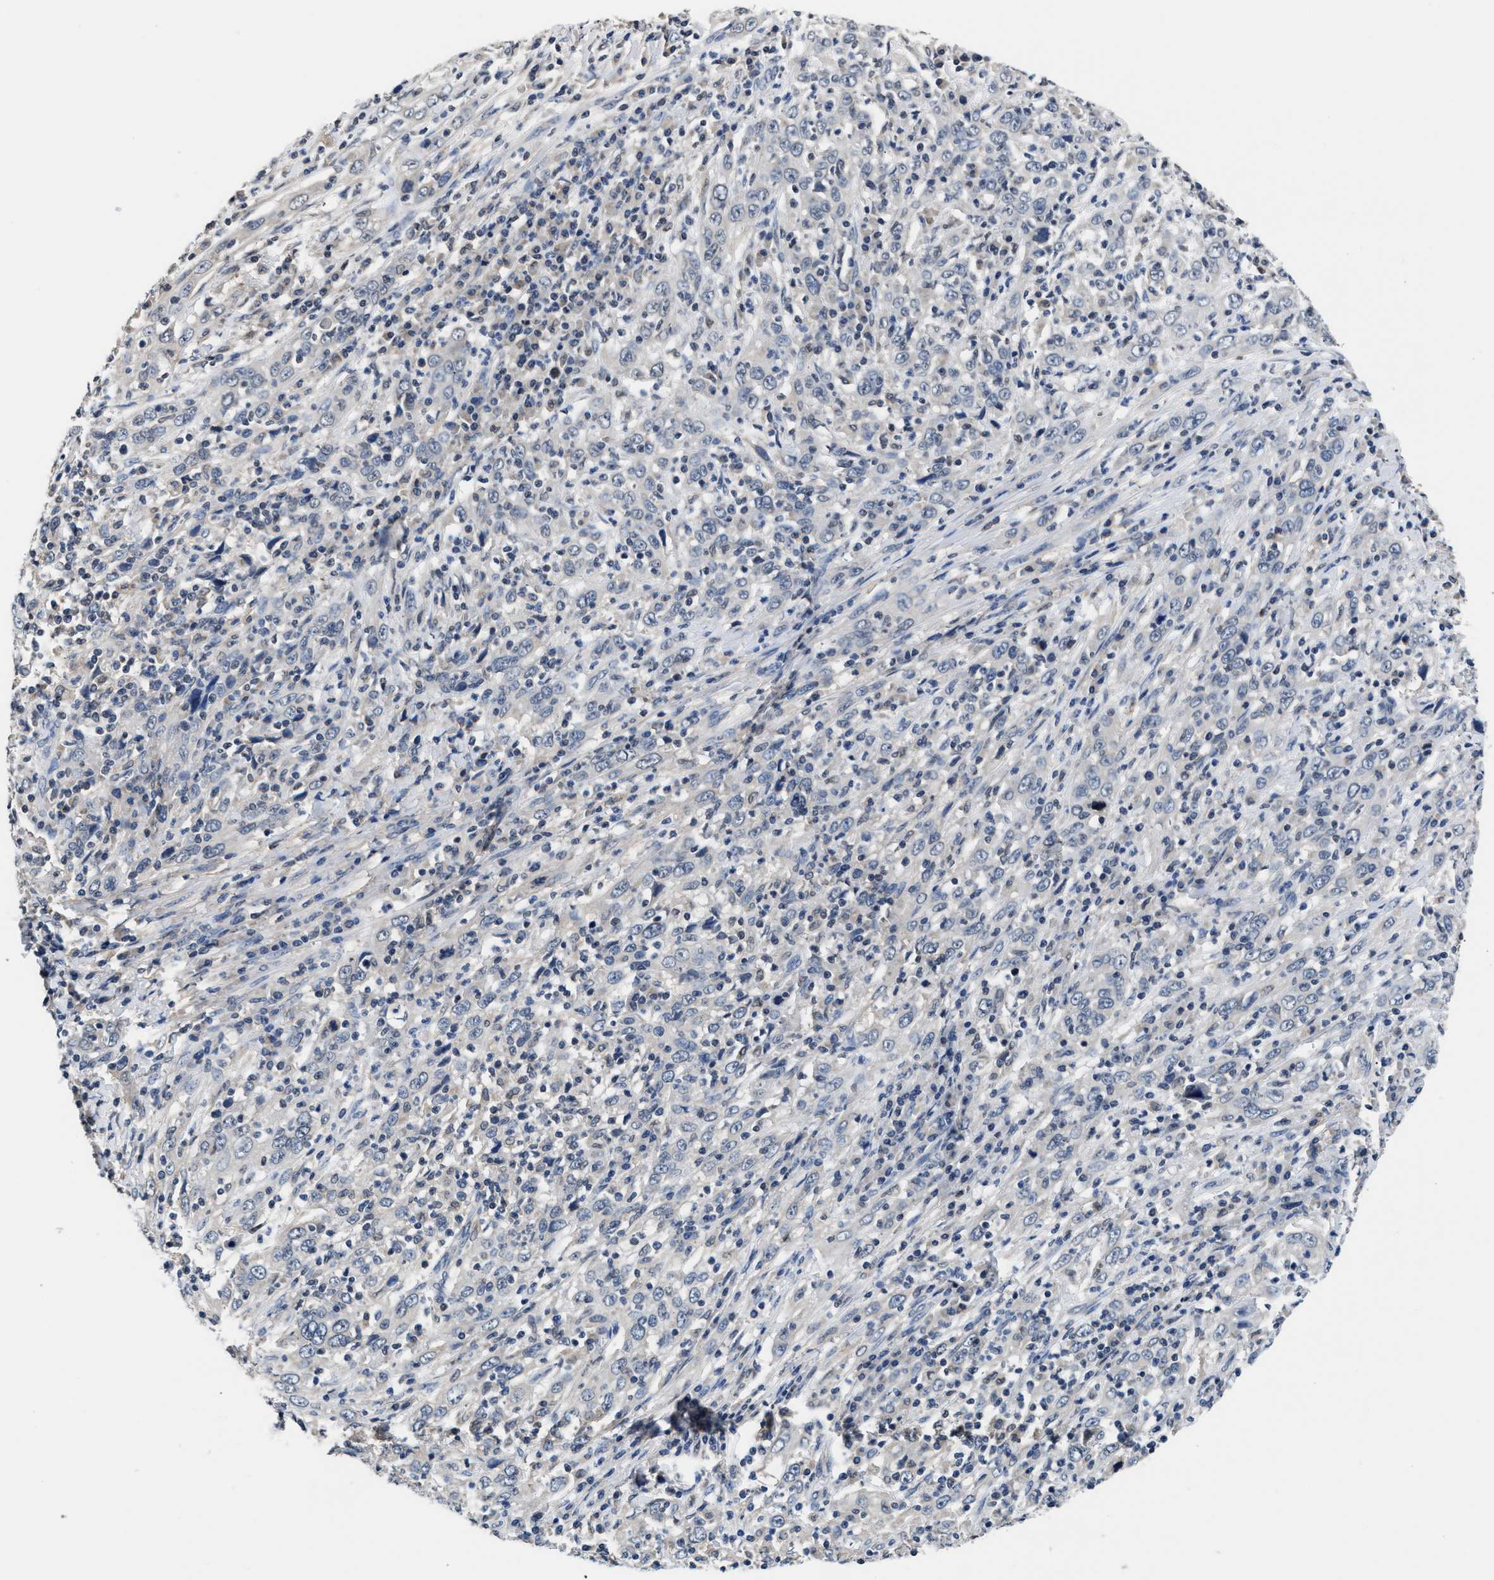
{"staining": {"intensity": "negative", "quantity": "none", "location": "none"}, "tissue": "cervical cancer", "cell_type": "Tumor cells", "image_type": "cancer", "snomed": [{"axis": "morphology", "description": "Squamous cell carcinoma, NOS"}, {"axis": "topography", "description": "Cervix"}], "caption": "Tumor cells are negative for brown protein staining in cervical cancer.", "gene": "MYH3", "patient": {"sex": "female", "age": 46}}